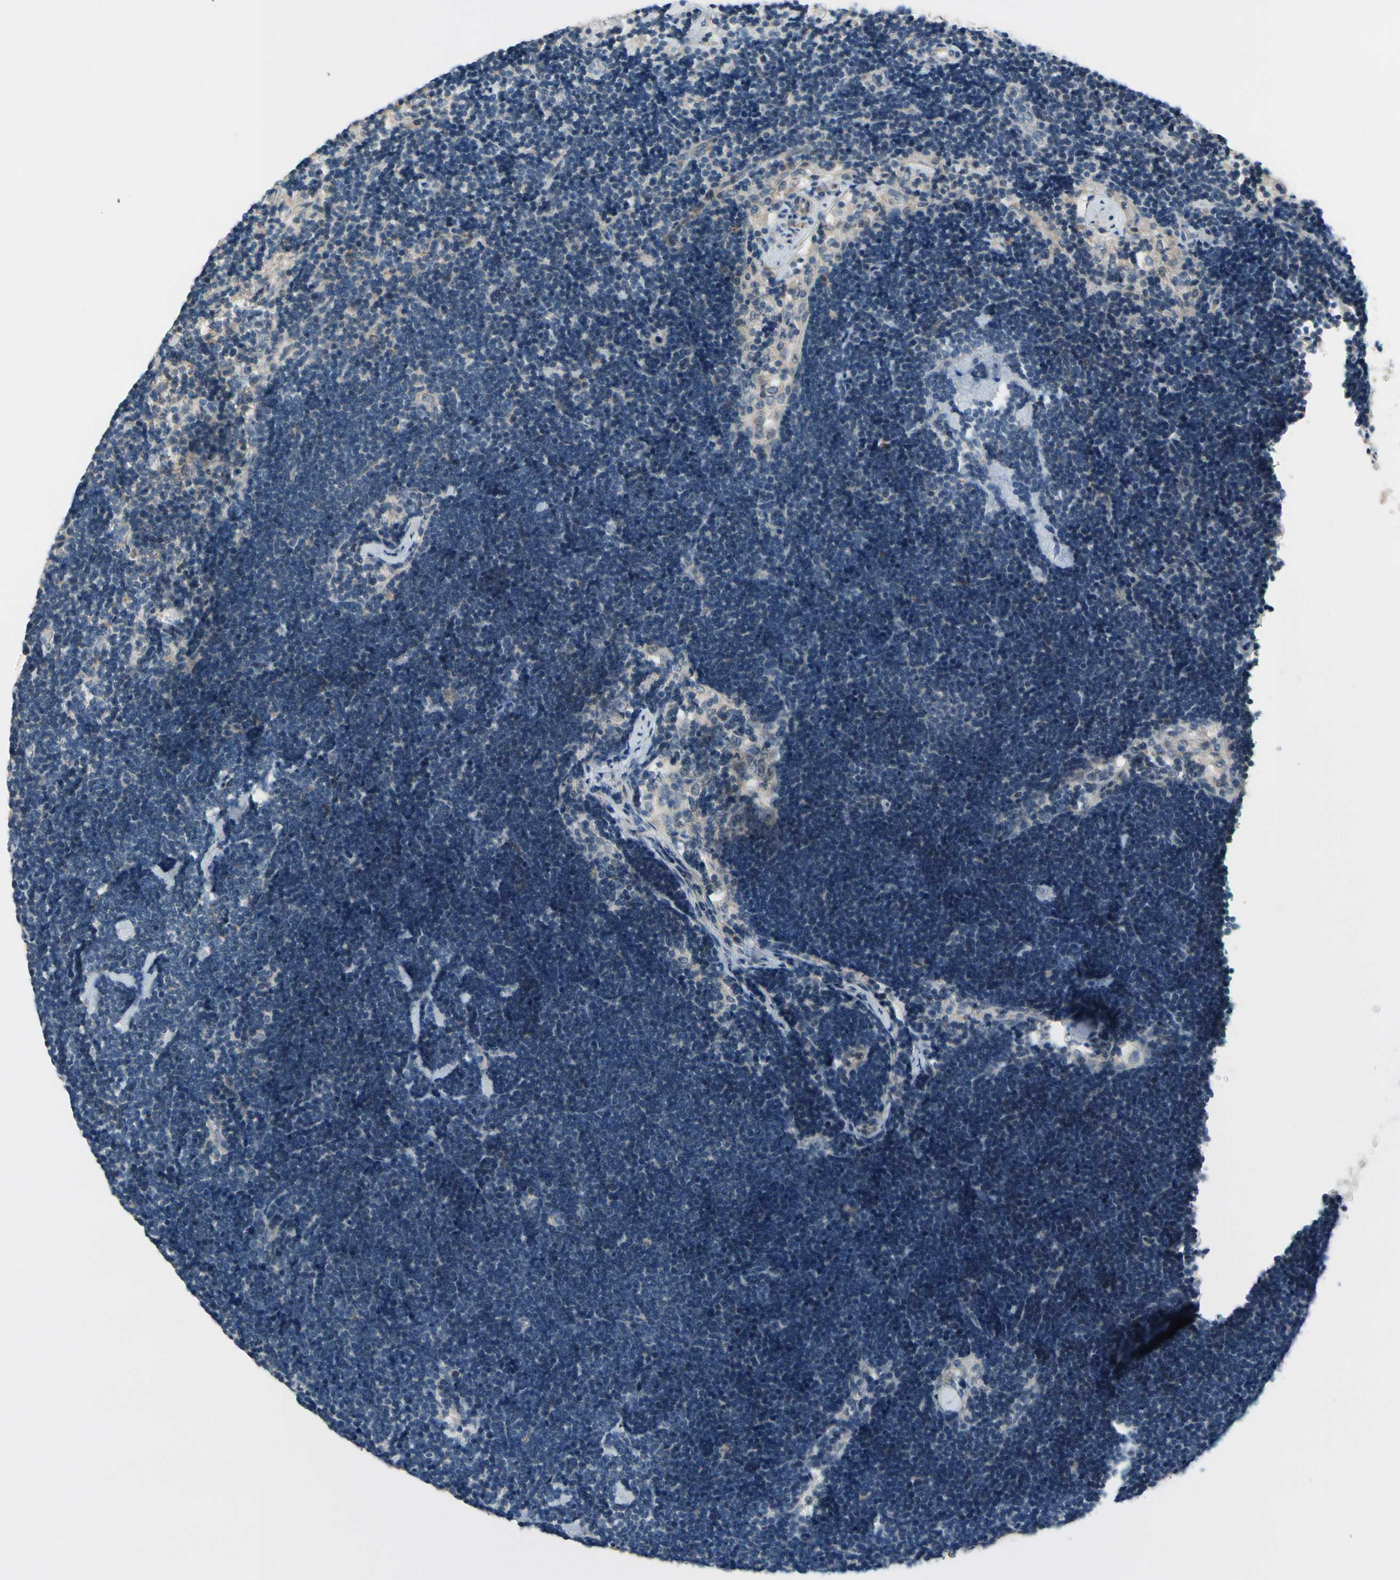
{"staining": {"intensity": "negative", "quantity": "none", "location": "none"}, "tissue": "lymph node", "cell_type": "Germinal center cells", "image_type": "normal", "snomed": [{"axis": "morphology", "description": "Normal tissue, NOS"}, {"axis": "topography", "description": "Lymph node"}], "caption": "IHC image of unremarkable lymph node stained for a protein (brown), which demonstrates no positivity in germinal center cells. (Immunohistochemistry (ihc), brightfield microscopy, high magnification).", "gene": "SLC27A6", "patient": {"sex": "male", "age": 63}}